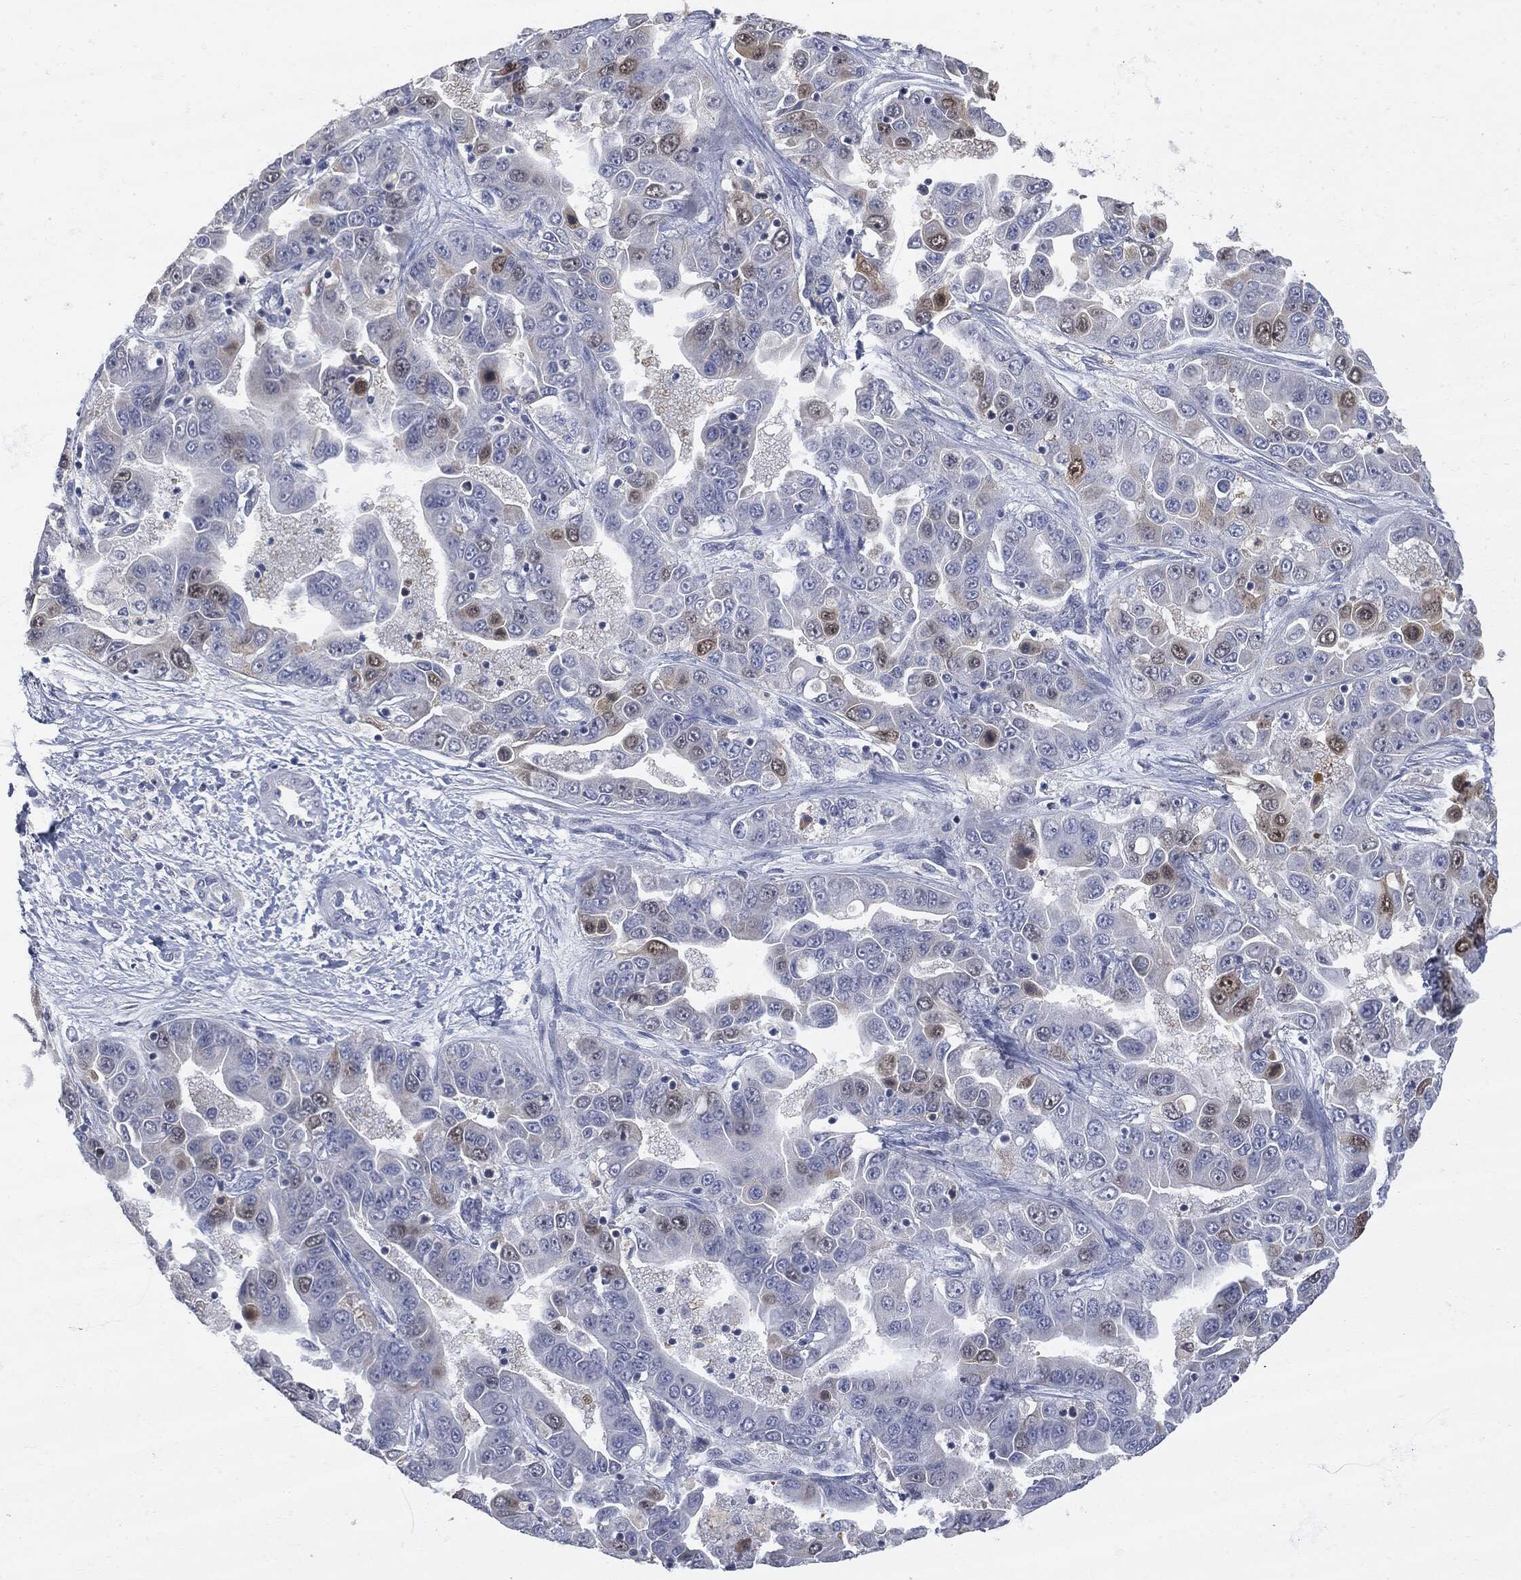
{"staining": {"intensity": "moderate", "quantity": "<25%", "location": "cytoplasmic/membranous"}, "tissue": "liver cancer", "cell_type": "Tumor cells", "image_type": "cancer", "snomed": [{"axis": "morphology", "description": "Cholangiocarcinoma"}, {"axis": "topography", "description": "Liver"}], "caption": "There is low levels of moderate cytoplasmic/membranous expression in tumor cells of liver cancer (cholangiocarcinoma), as demonstrated by immunohistochemical staining (brown color).", "gene": "UBE2C", "patient": {"sex": "female", "age": 52}}